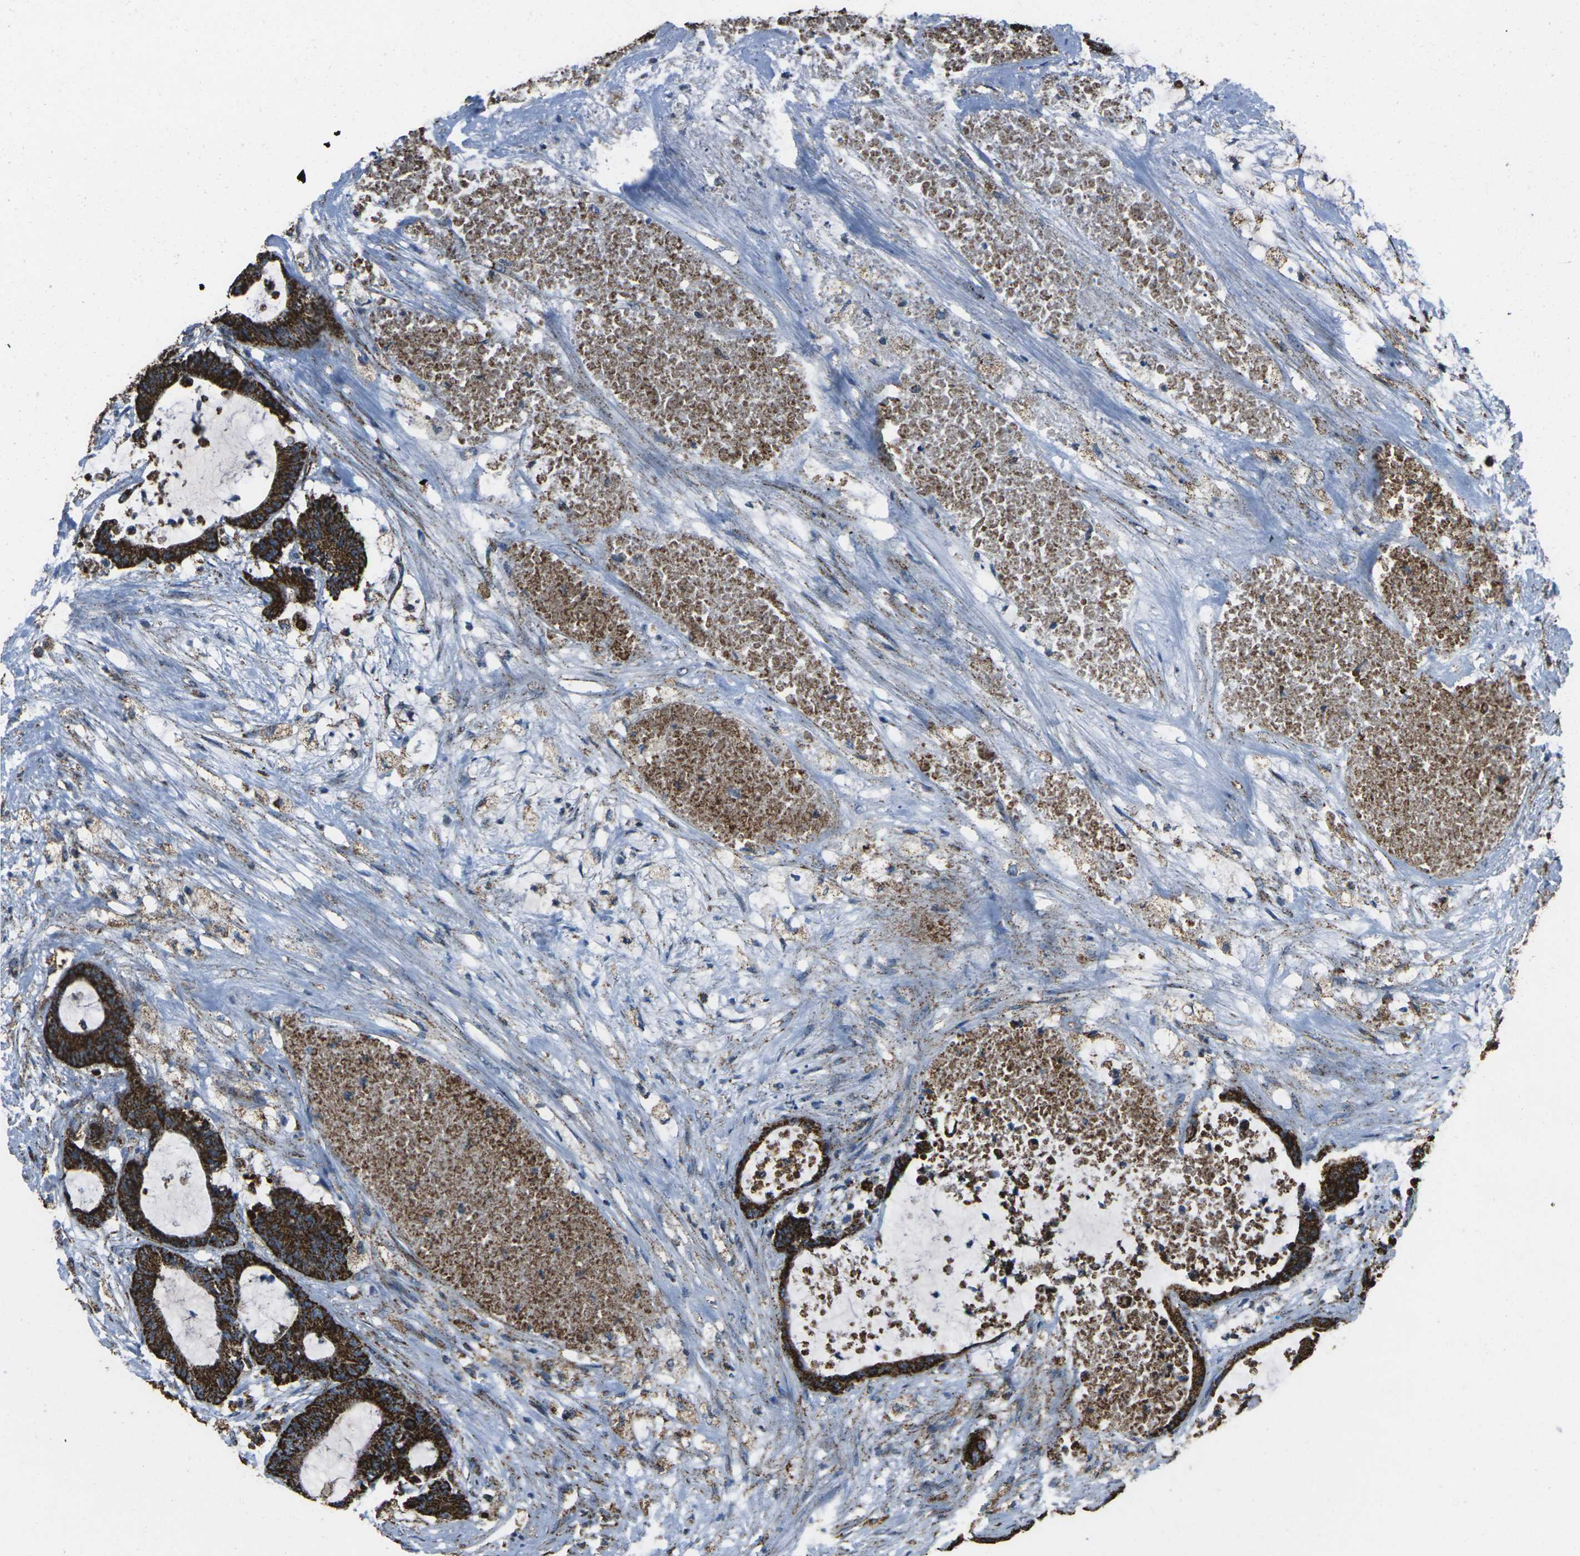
{"staining": {"intensity": "strong", "quantity": ">75%", "location": "cytoplasmic/membranous"}, "tissue": "colorectal cancer", "cell_type": "Tumor cells", "image_type": "cancer", "snomed": [{"axis": "morphology", "description": "Adenocarcinoma, NOS"}, {"axis": "topography", "description": "Colon"}], "caption": "Tumor cells exhibit strong cytoplasmic/membranous positivity in approximately >75% of cells in colorectal cancer (adenocarcinoma).", "gene": "KLHL5", "patient": {"sex": "female", "age": 84}}